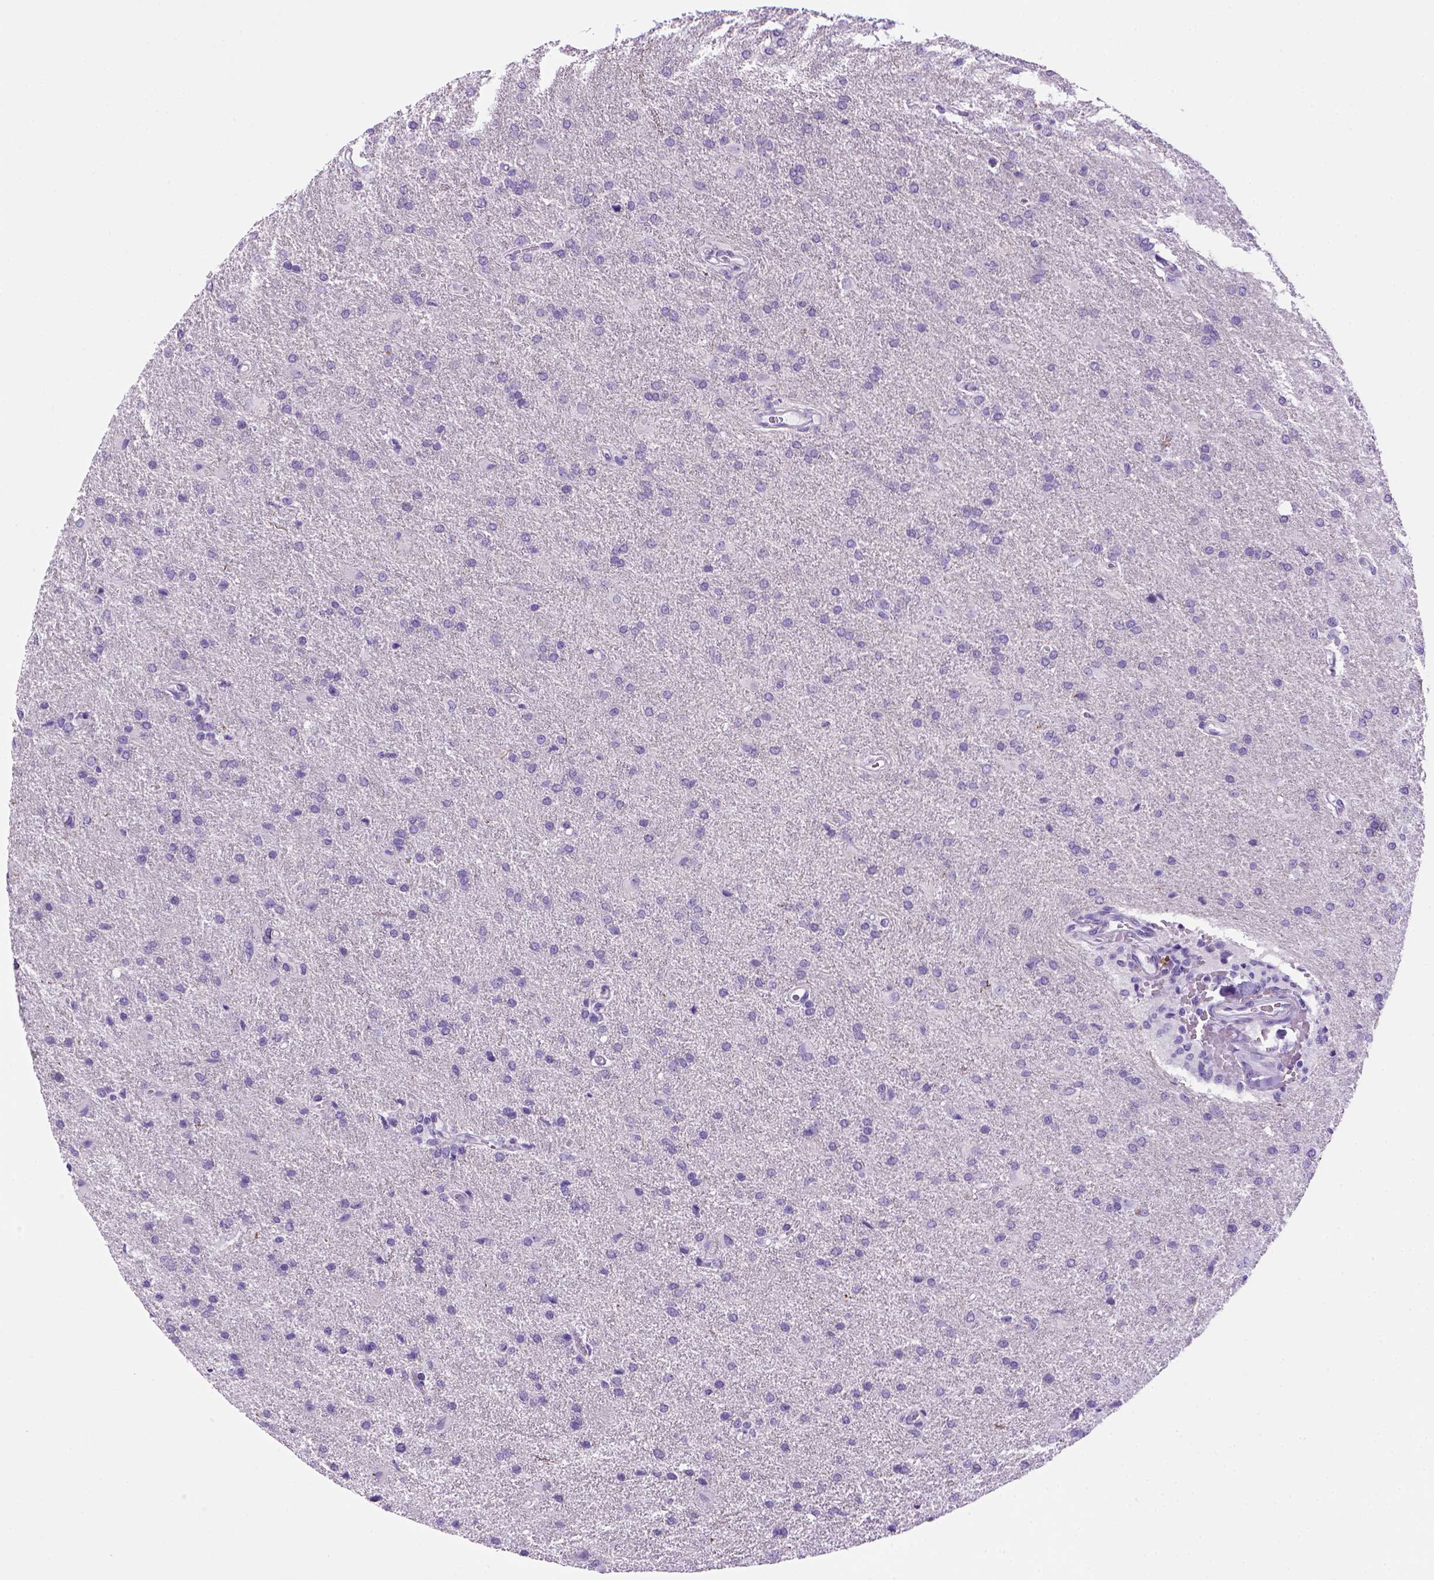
{"staining": {"intensity": "negative", "quantity": "none", "location": "none"}, "tissue": "glioma", "cell_type": "Tumor cells", "image_type": "cancer", "snomed": [{"axis": "morphology", "description": "Glioma, malignant, High grade"}, {"axis": "topography", "description": "Brain"}], "caption": "Immunohistochemistry (IHC) histopathology image of glioma stained for a protein (brown), which displays no staining in tumor cells.", "gene": "SGCG", "patient": {"sex": "male", "age": 68}}